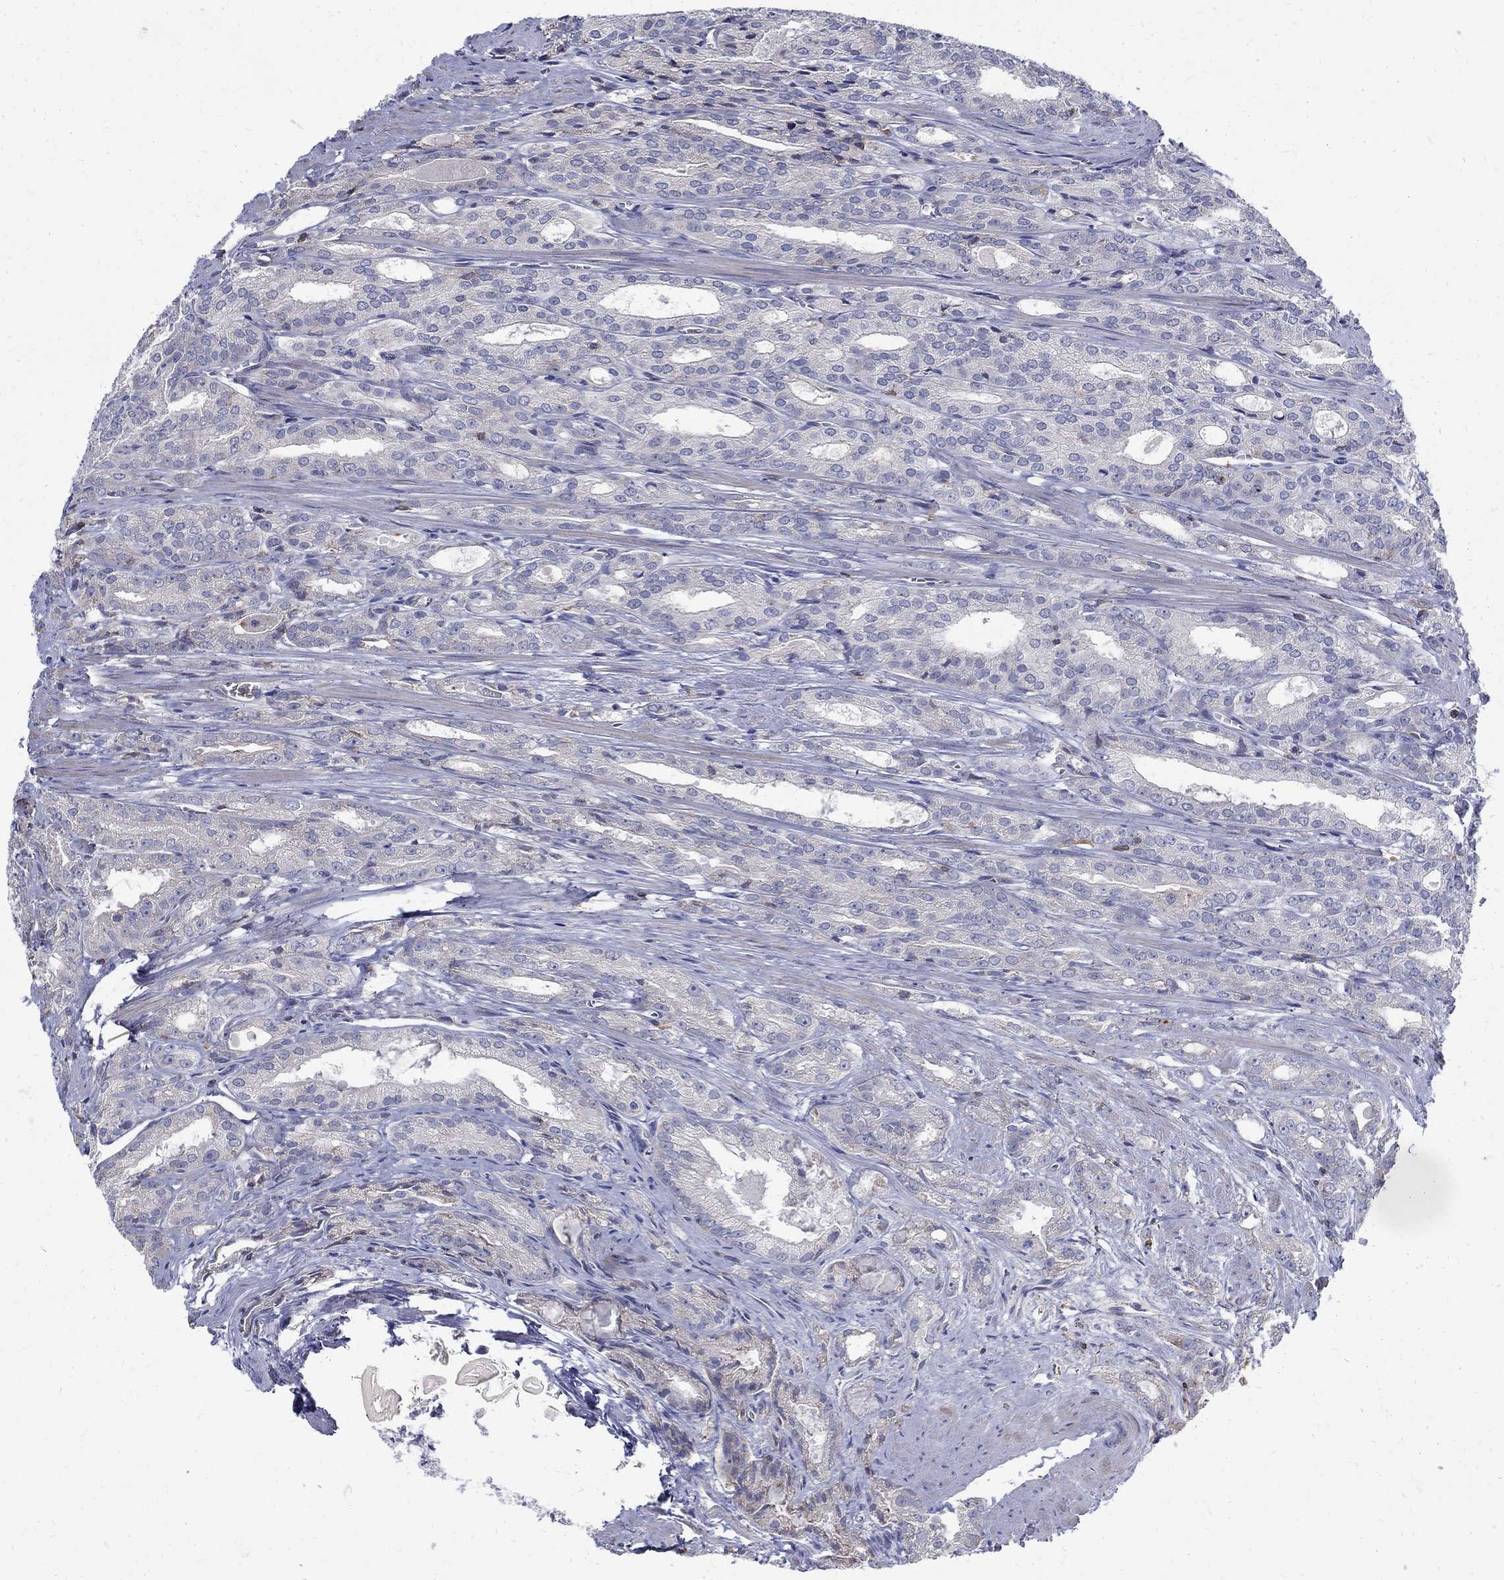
{"staining": {"intensity": "negative", "quantity": "none", "location": "none"}, "tissue": "prostate cancer", "cell_type": "Tumor cells", "image_type": "cancer", "snomed": [{"axis": "morphology", "description": "Adenocarcinoma, NOS"}, {"axis": "morphology", "description": "Adenocarcinoma, High grade"}, {"axis": "topography", "description": "Prostate"}], "caption": "Prostate cancer (adenocarcinoma (high-grade)) was stained to show a protein in brown. There is no significant expression in tumor cells.", "gene": "AGAP2", "patient": {"sex": "male", "age": 70}}